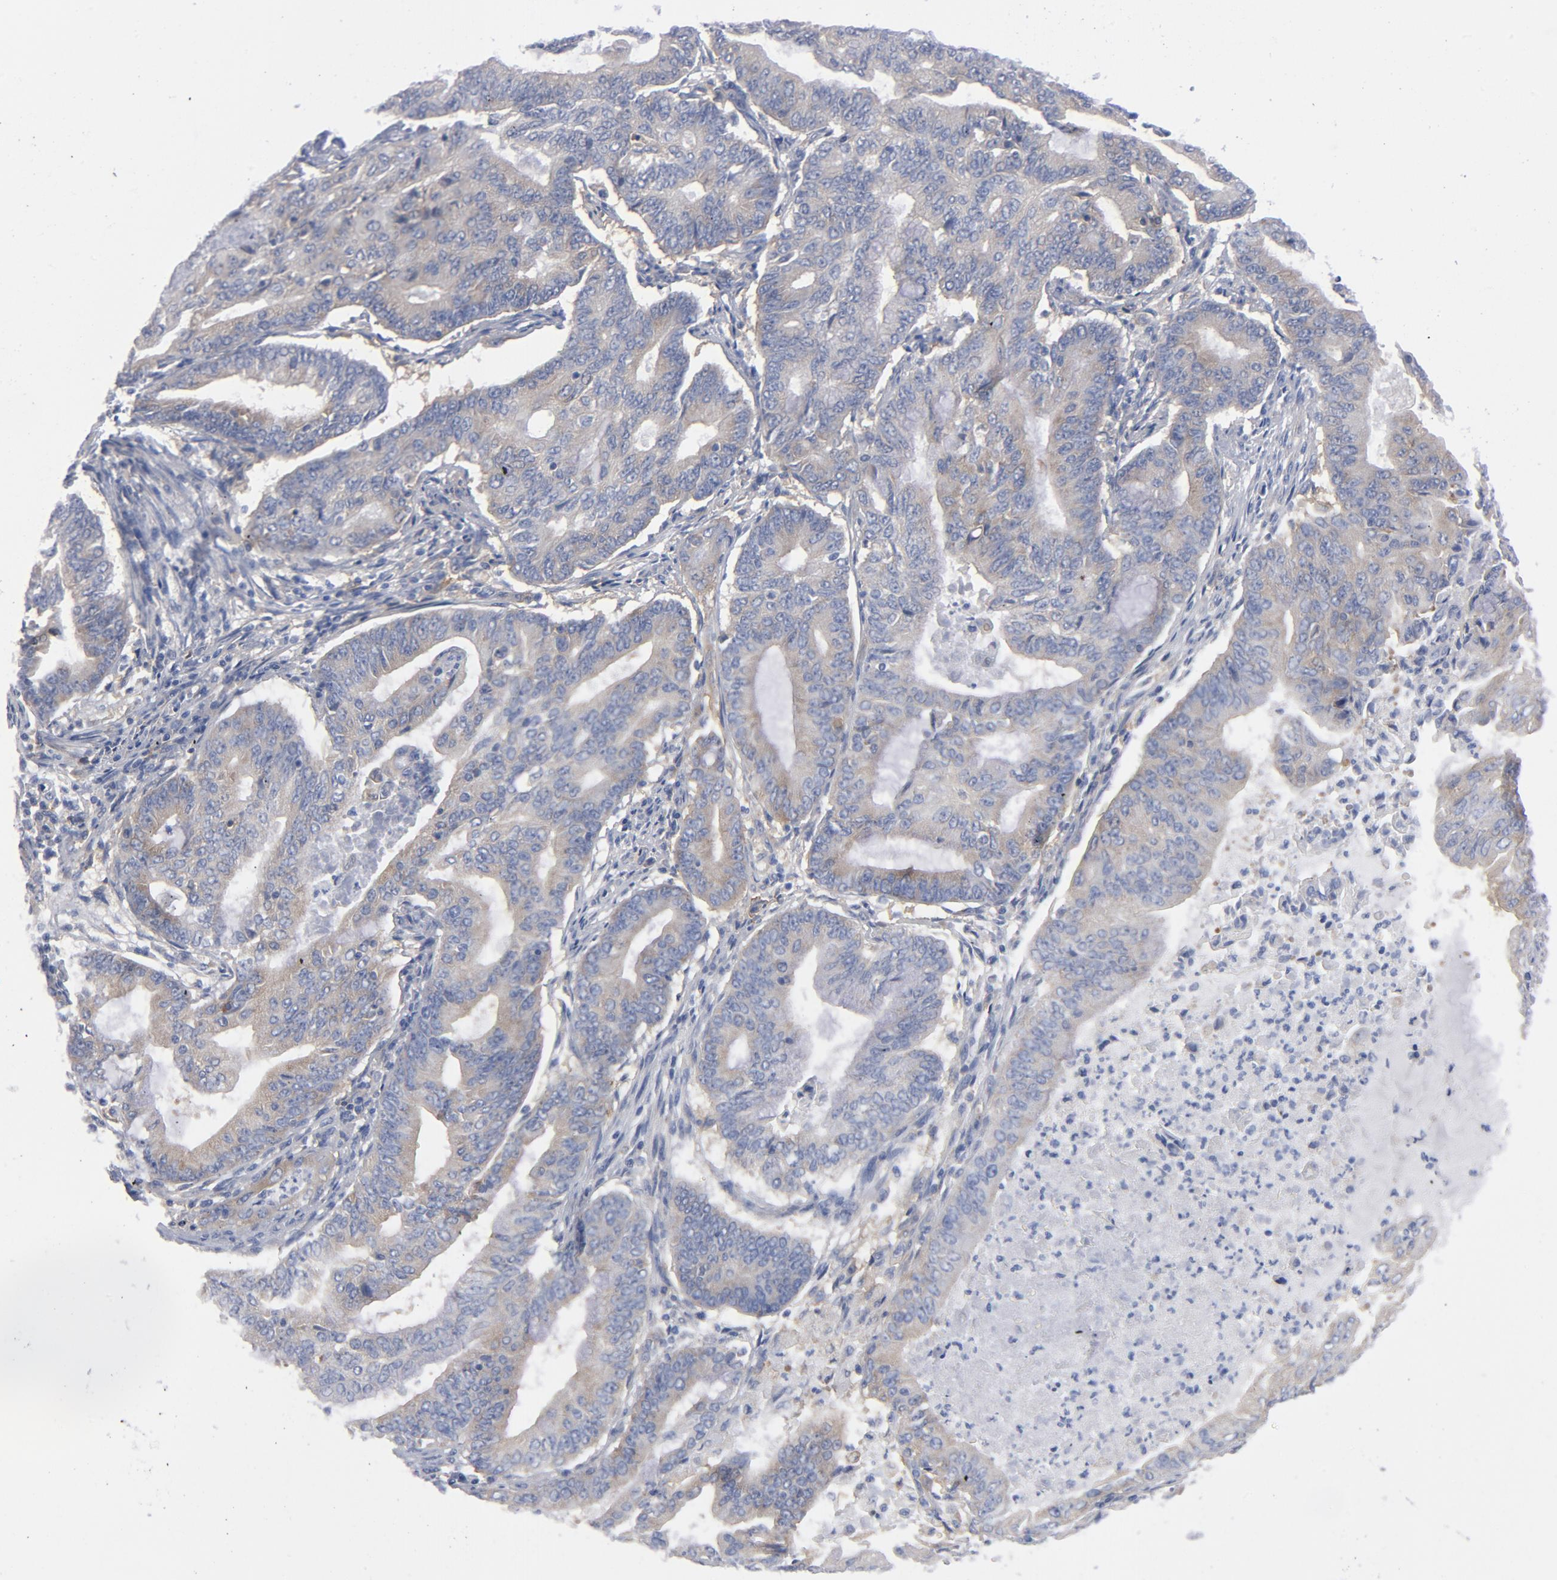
{"staining": {"intensity": "weak", "quantity": "25%-75%", "location": "cytoplasmic/membranous"}, "tissue": "endometrial cancer", "cell_type": "Tumor cells", "image_type": "cancer", "snomed": [{"axis": "morphology", "description": "Adenocarcinoma, NOS"}, {"axis": "topography", "description": "Endometrium"}], "caption": "This is a micrograph of IHC staining of endometrial cancer, which shows weak positivity in the cytoplasmic/membranous of tumor cells.", "gene": "CD86", "patient": {"sex": "female", "age": 63}}